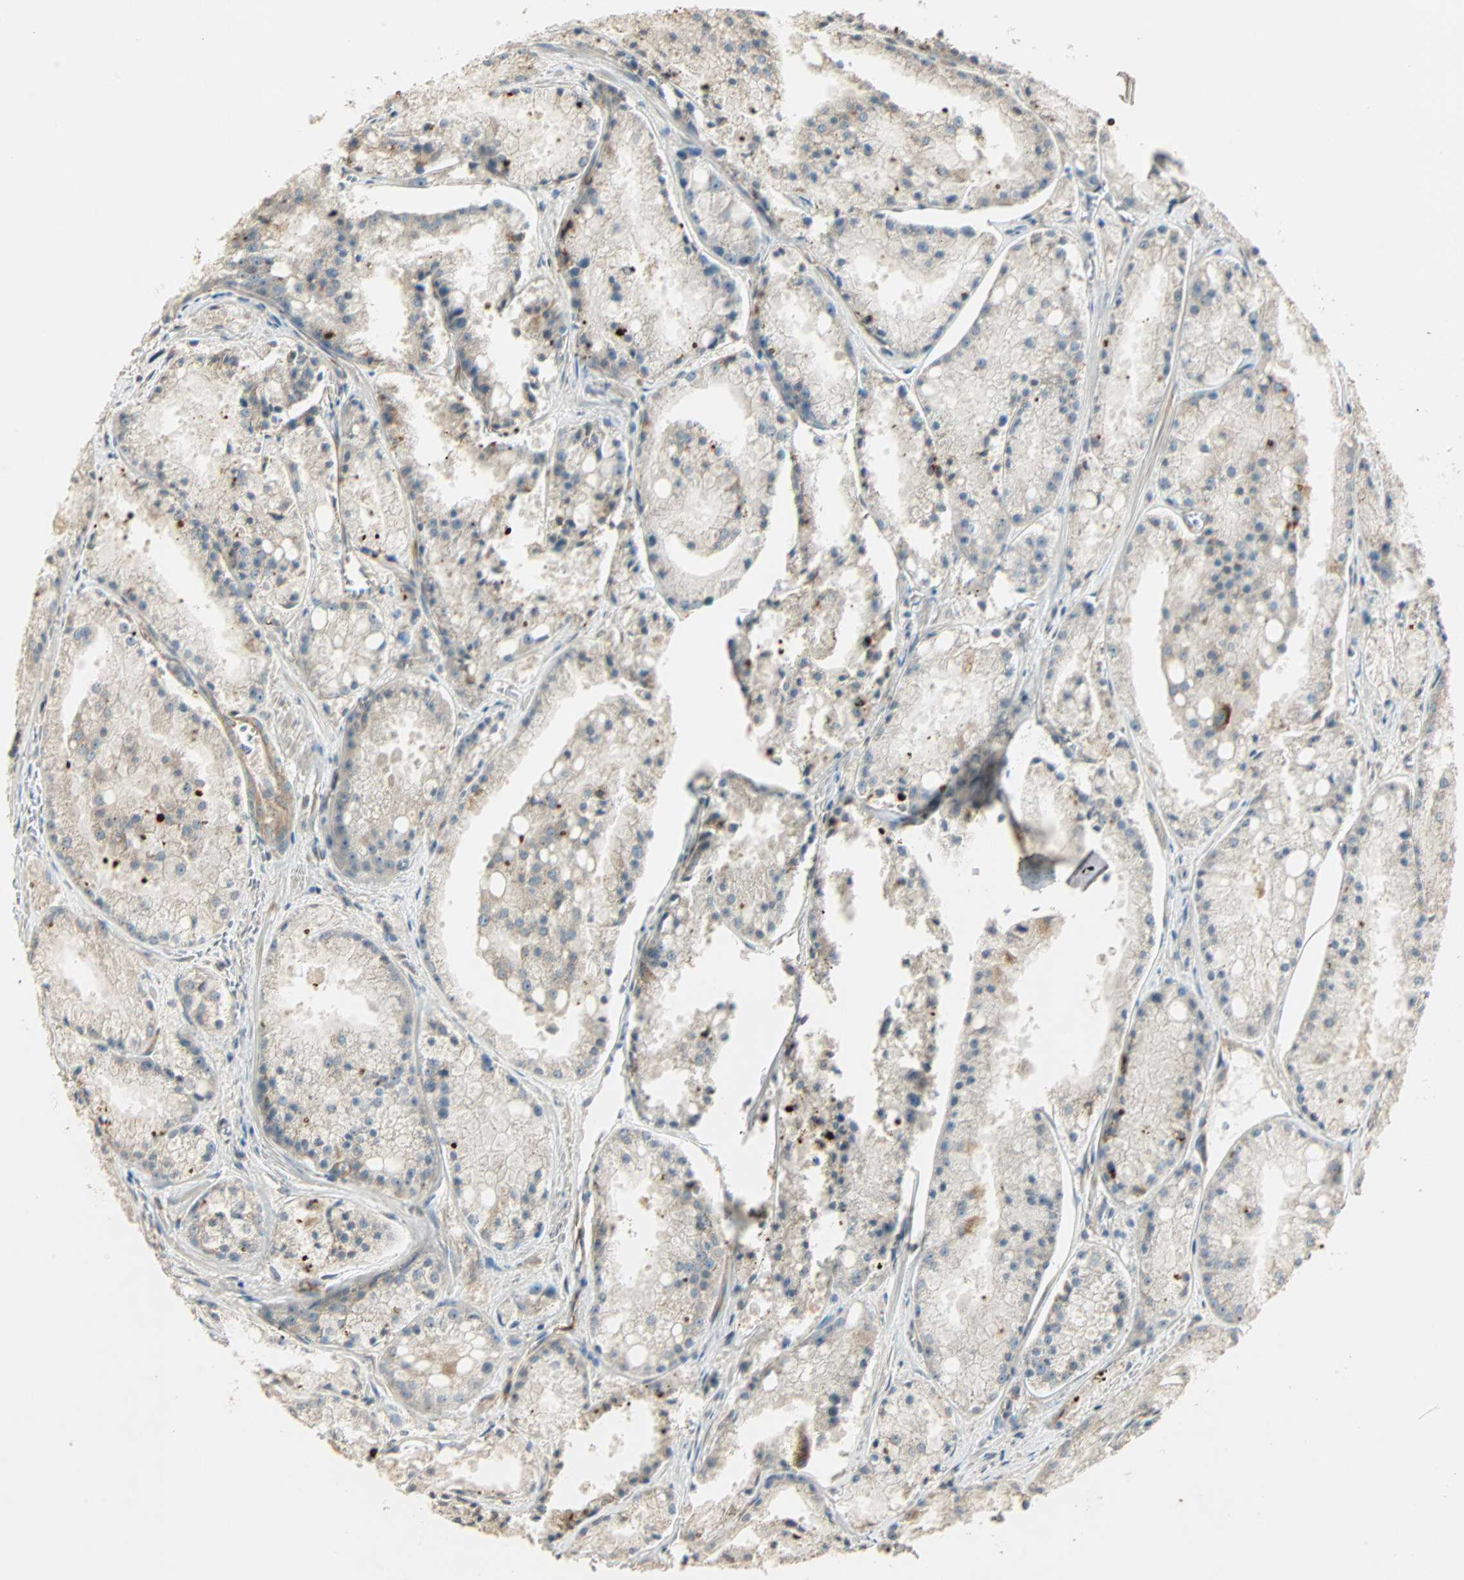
{"staining": {"intensity": "negative", "quantity": "none", "location": "none"}, "tissue": "prostate cancer", "cell_type": "Tumor cells", "image_type": "cancer", "snomed": [{"axis": "morphology", "description": "Adenocarcinoma, Low grade"}, {"axis": "topography", "description": "Prostate"}], "caption": "This is a micrograph of IHC staining of prostate cancer, which shows no staining in tumor cells.", "gene": "GALK1", "patient": {"sex": "male", "age": 64}}